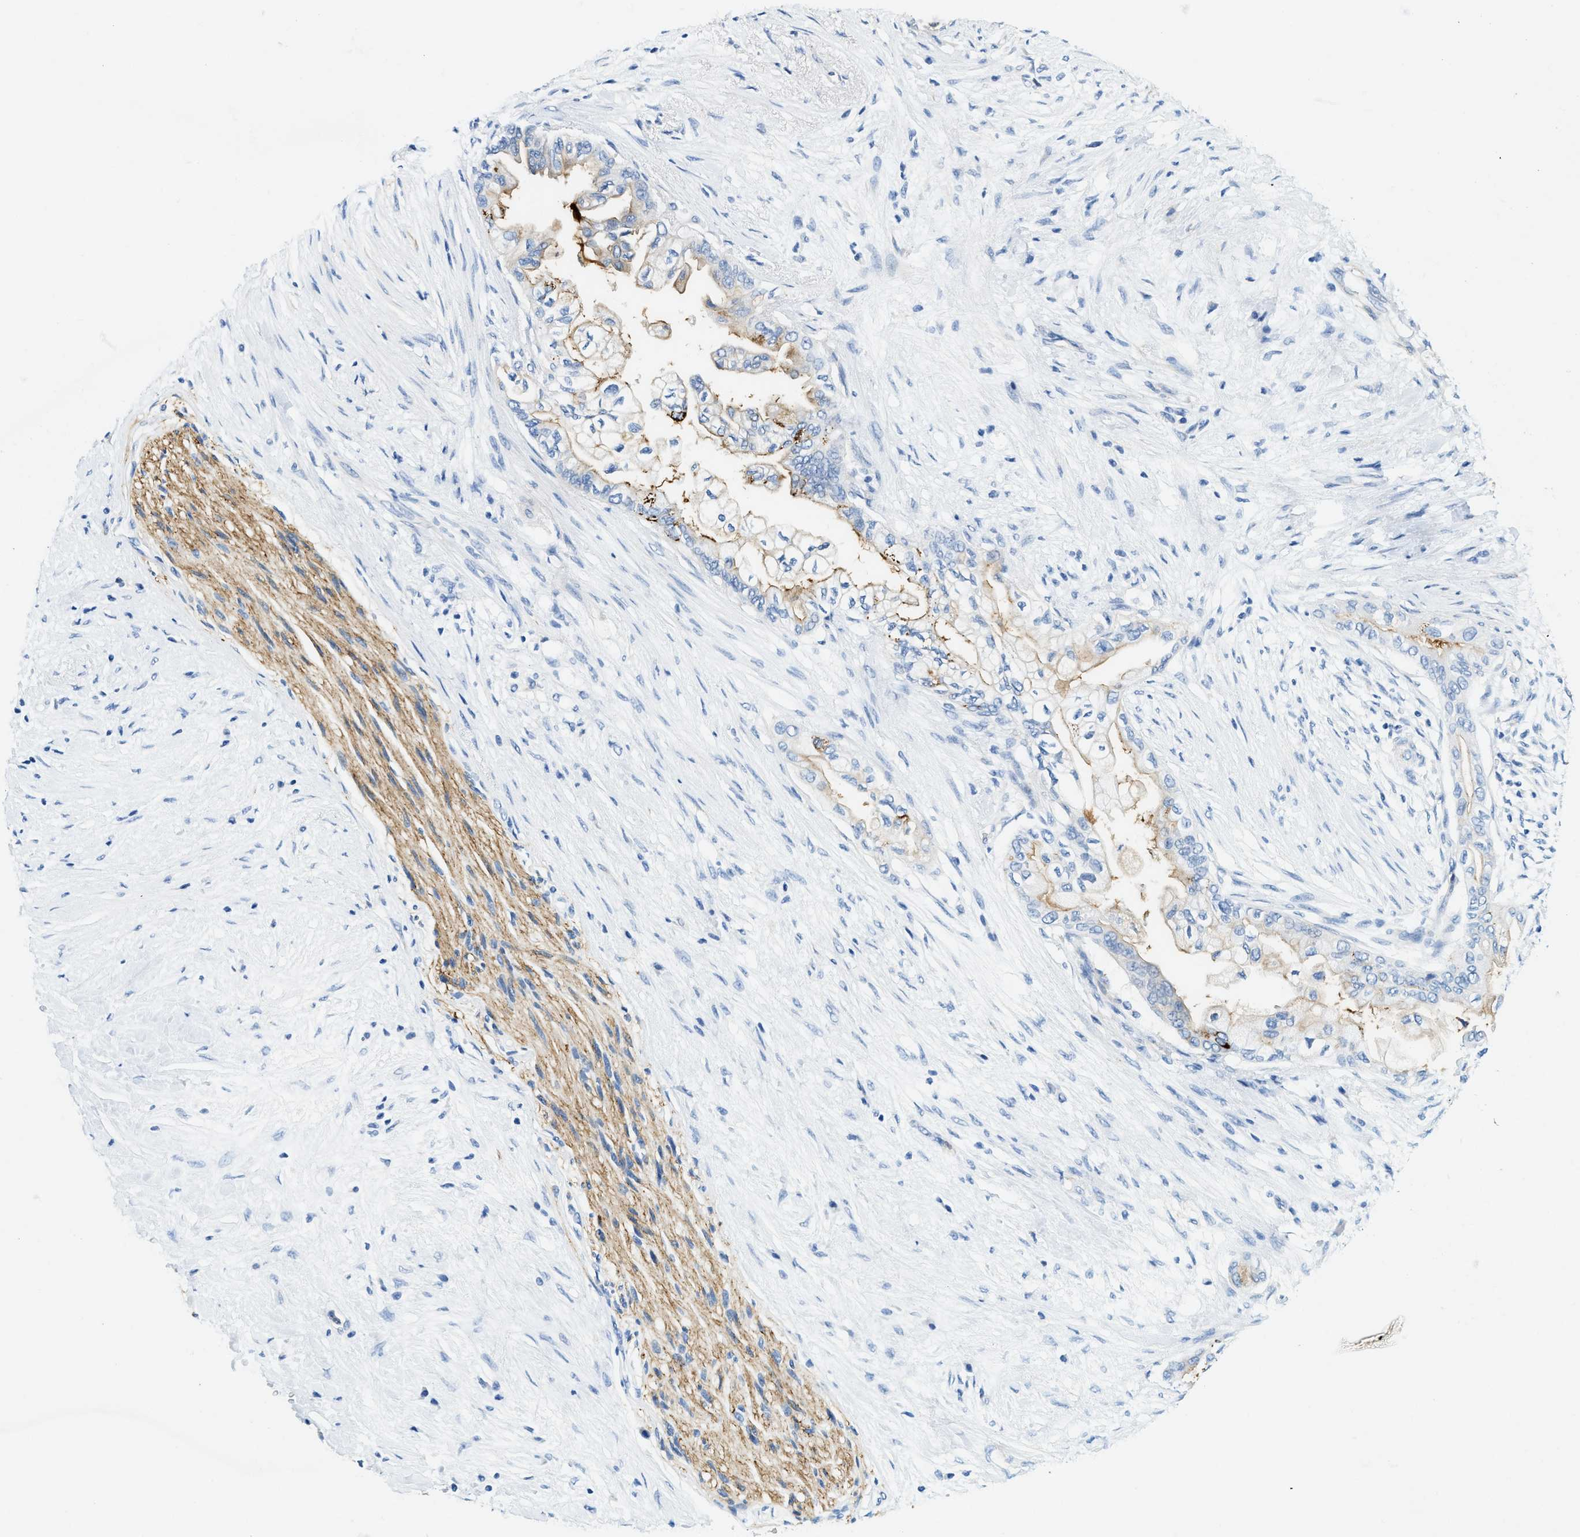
{"staining": {"intensity": "moderate", "quantity": "<25%", "location": "cytoplasmic/membranous"}, "tissue": "pancreatic cancer", "cell_type": "Tumor cells", "image_type": "cancer", "snomed": [{"axis": "morphology", "description": "Normal tissue, NOS"}, {"axis": "morphology", "description": "Adenocarcinoma, NOS"}, {"axis": "topography", "description": "Pancreas"}, {"axis": "topography", "description": "Duodenum"}], "caption": "A micrograph of human pancreatic cancer stained for a protein exhibits moderate cytoplasmic/membranous brown staining in tumor cells.", "gene": "ZDHHC13", "patient": {"sex": "female", "age": 60}}